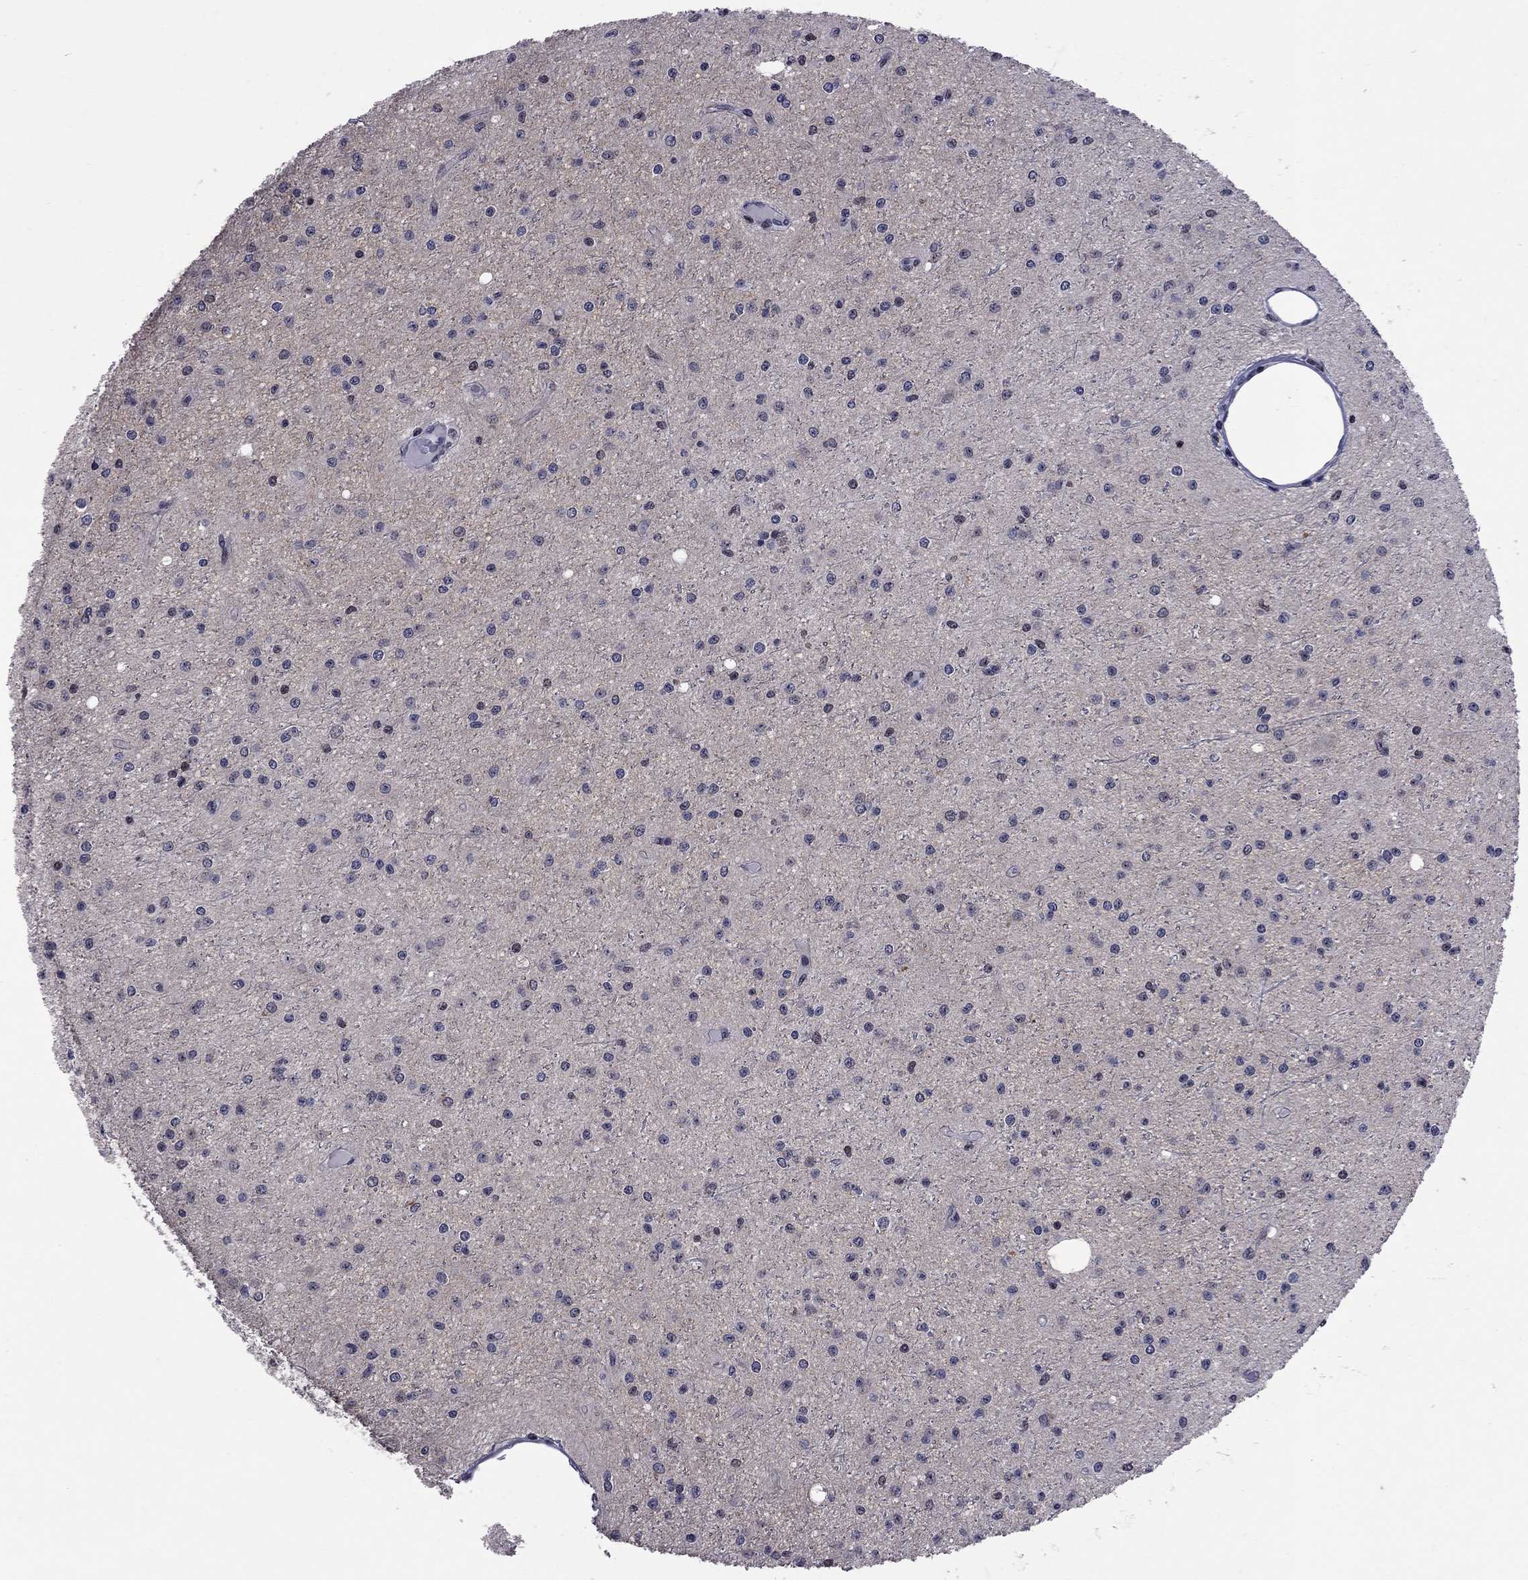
{"staining": {"intensity": "negative", "quantity": "none", "location": "none"}, "tissue": "glioma", "cell_type": "Tumor cells", "image_type": "cancer", "snomed": [{"axis": "morphology", "description": "Glioma, malignant, Low grade"}, {"axis": "topography", "description": "Brain"}], "caption": "Photomicrograph shows no significant protein staining in tumor cells of malignant glioma (low-grade). Nuclei are stained in blue.", "gene": "TAF9", "patient": {"sex": "male", "age": 27}}